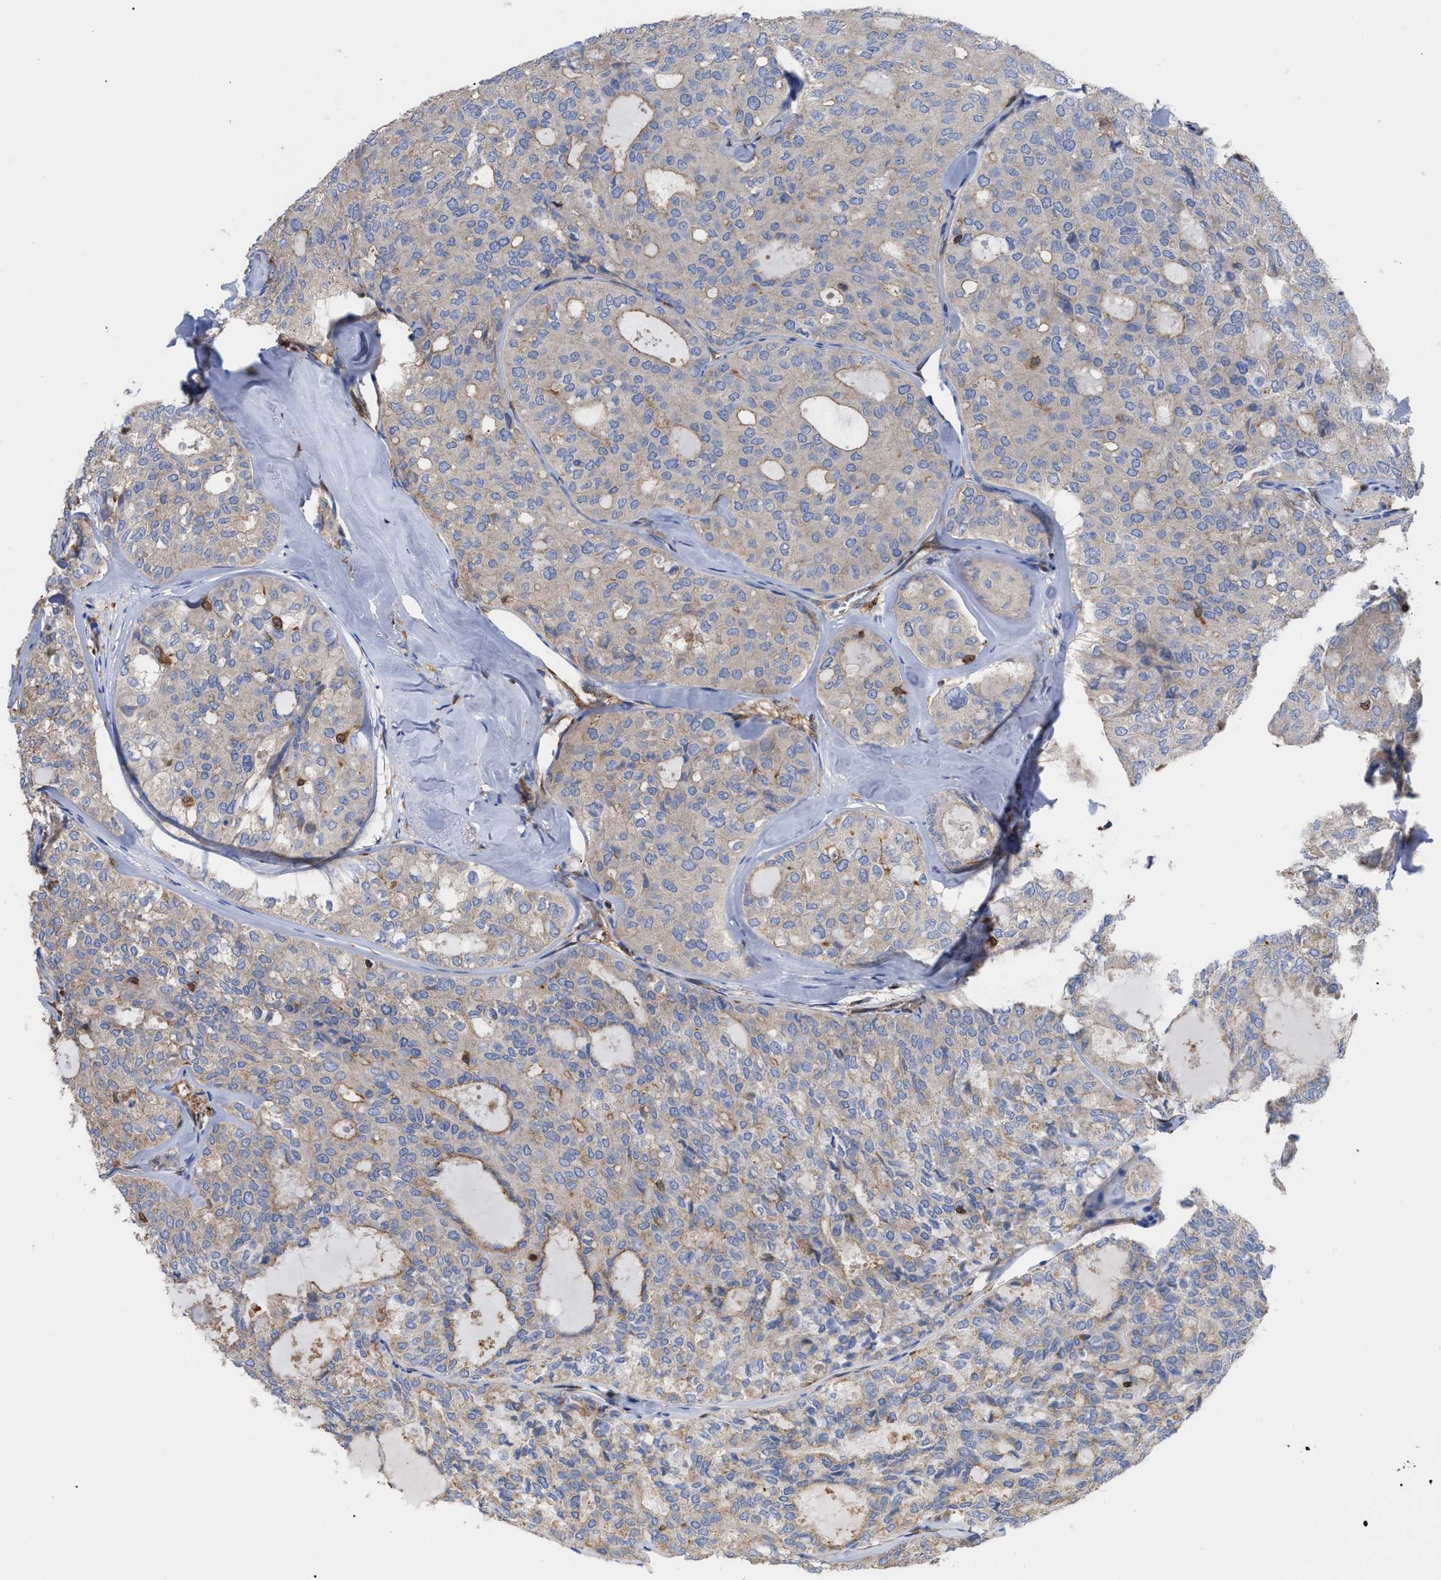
{"staining": {"intensity": "weak", "quantity": "25%-75%", "location": "cytoplasmic/membranous"}, "tissue": "thyroid cancer", "cell_type": "Tumor cells", "image_type": "cancer", "snomed": [{"axis": "morphology", "description": "Follicular adenoma carcinoma, NOS"}, {"axis": "topography", "description": "Thyroid gland"}], "caption": "Thyroid cancer (follicular adenoma carcinoma) stained for a protein (brown) shows weak cytoplasmic/membranous positive positivity in about 25%-75% of tumor cells.", "gene": "GIMAP4", "patient": {"sex": "male", "age": 75}}